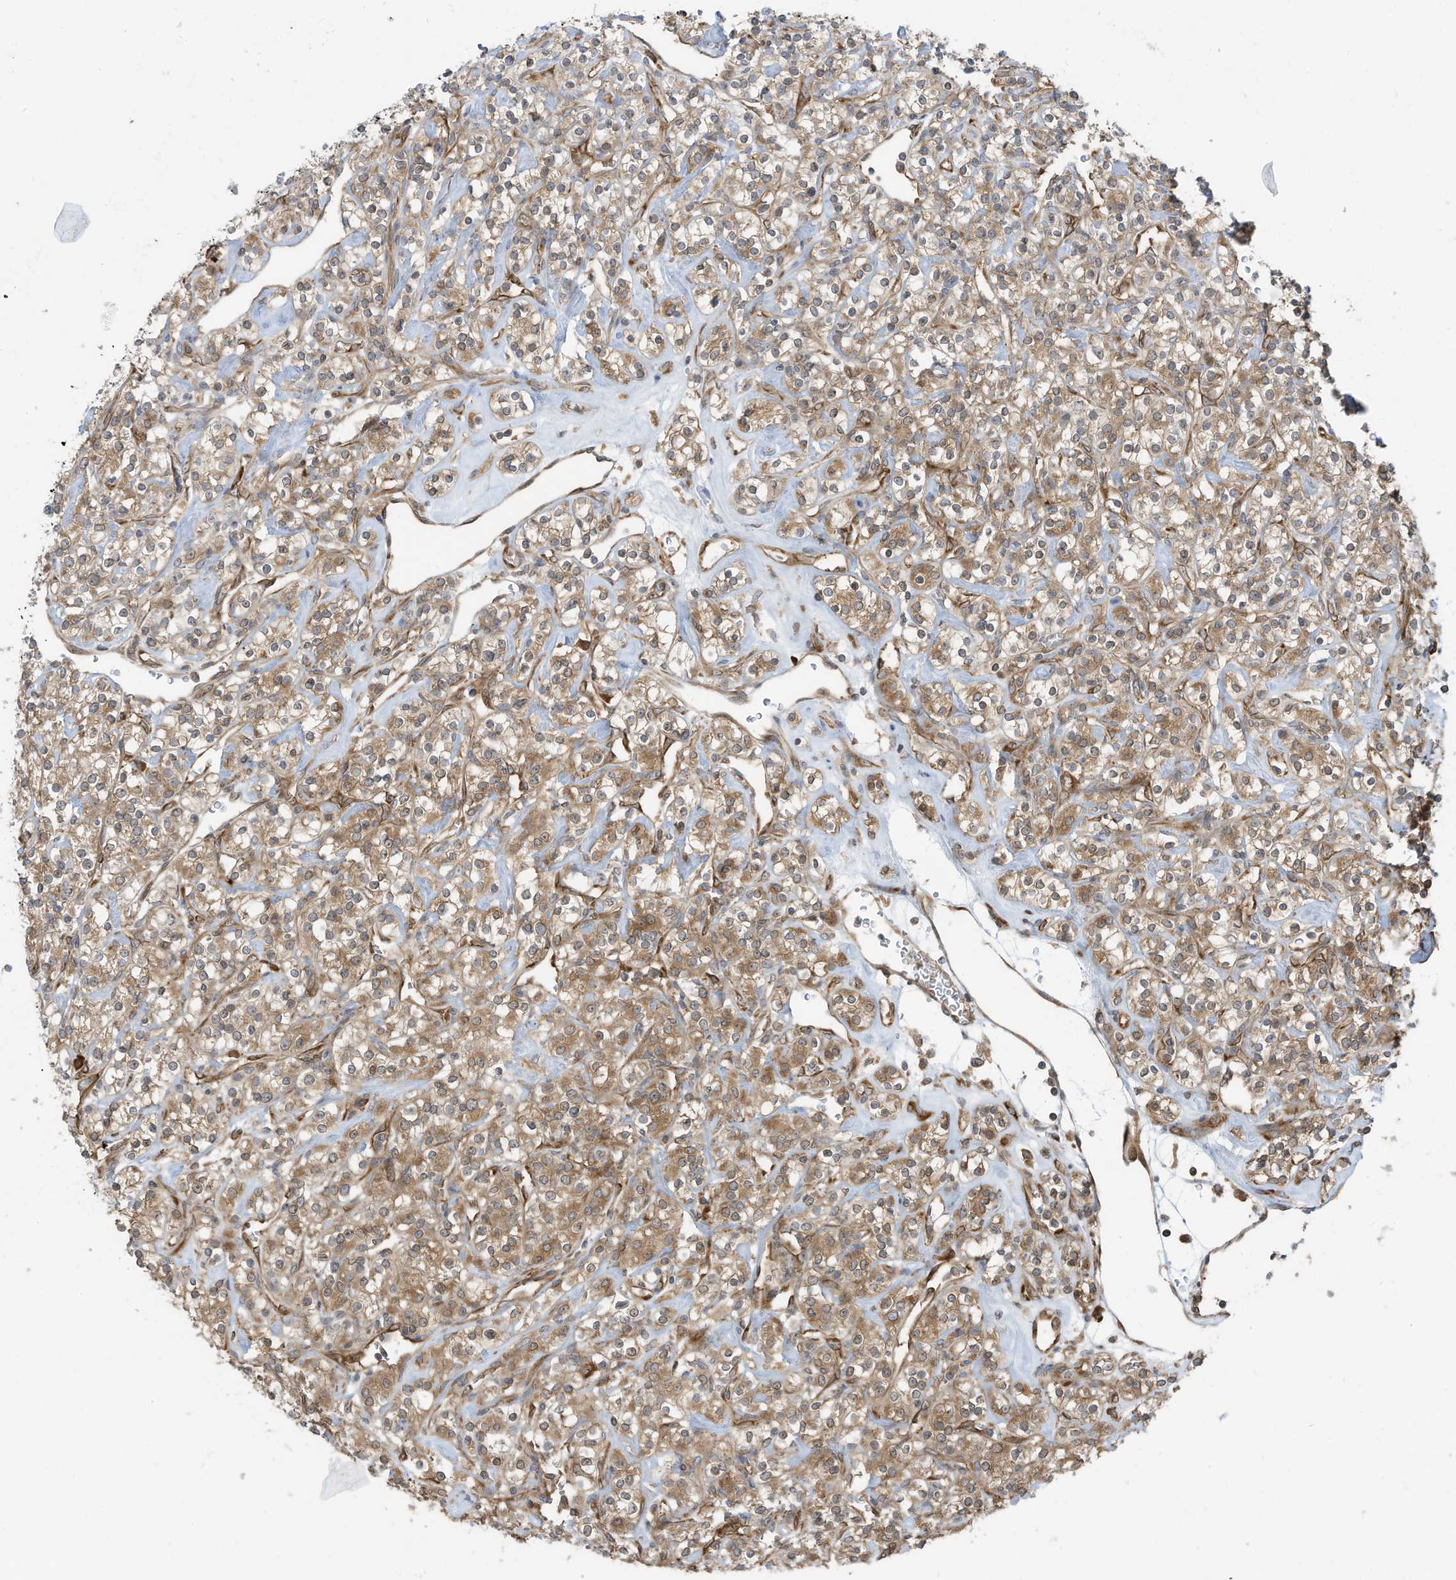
{"staining": {"intensity": "moderate", "quantity": ">75%", "location": "cytoplasmic/membranous"}, "tissue": "renal cancer", "cell_type": "Tumor cells", "image_type": "cancer", "snomed": [{"axis": "morphology", "description": "Adenocarcinoma, NOS"}, {"axis": "topography", "description": "Kidney"}], "caption": "Renal cancer stained with a brown dye reveals moderate cytoplasmic/membranous positive staining in approximately >75% of tumor cells.", "gene": "USE1", "patient": {"sex": "male", "age": 77}}